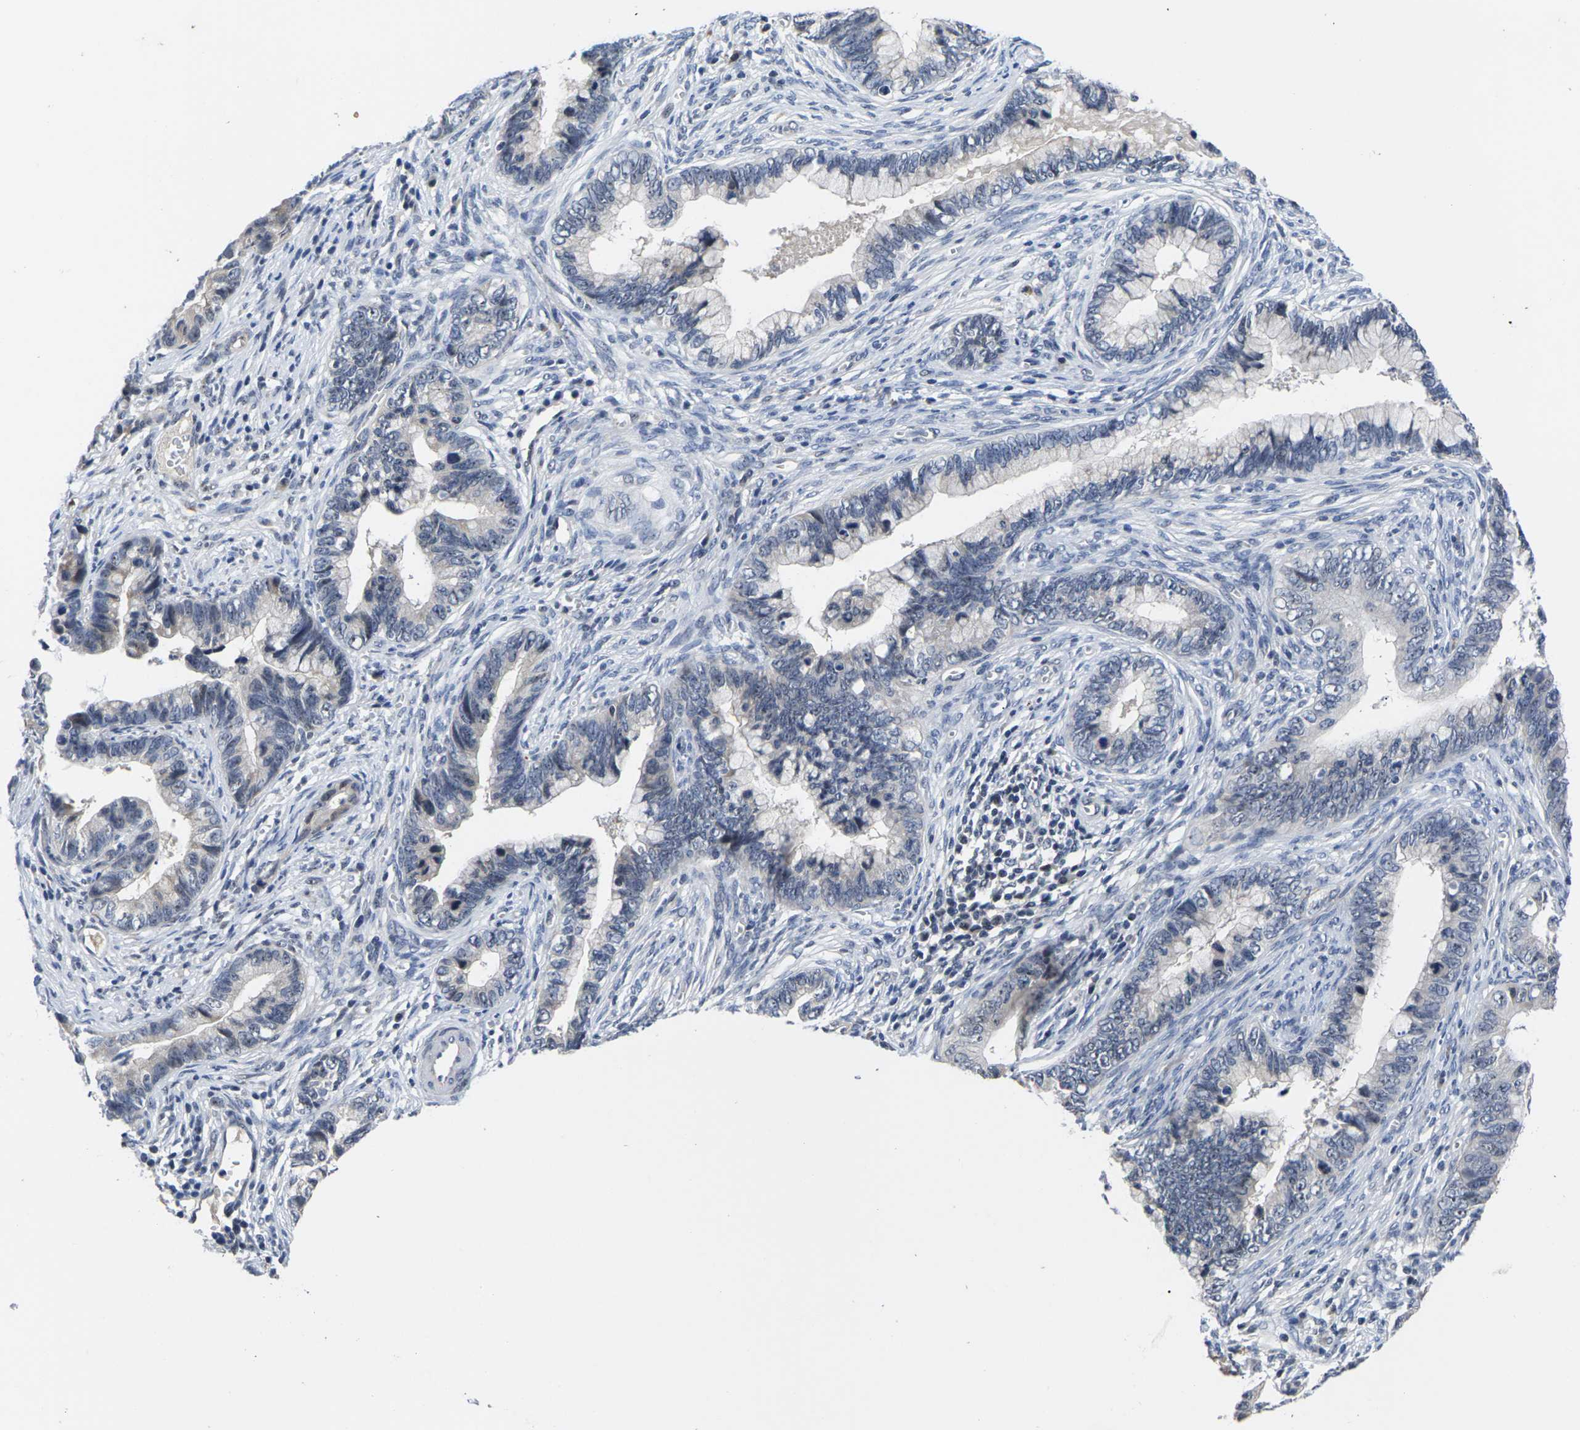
{"staining": {"intensity": "negative", "quantity": "none", "location": "none"}, "tissue": "cervical cancer", "cell_type": "Tumor cells", "image_type": "cancer", "snomed": [{"axis": "morphology", "description": "Adenocarcinoma, NOS"}, {"axis": "topography", "description": "Cervix"}], "caption": "IHC histopathology image of human cervical adenocarcinoma stained for a protein (brown), which displays no expression in tumor cells.", "gene": "ST6GAL2", "patient": {"sex": "female", "age": 44}}